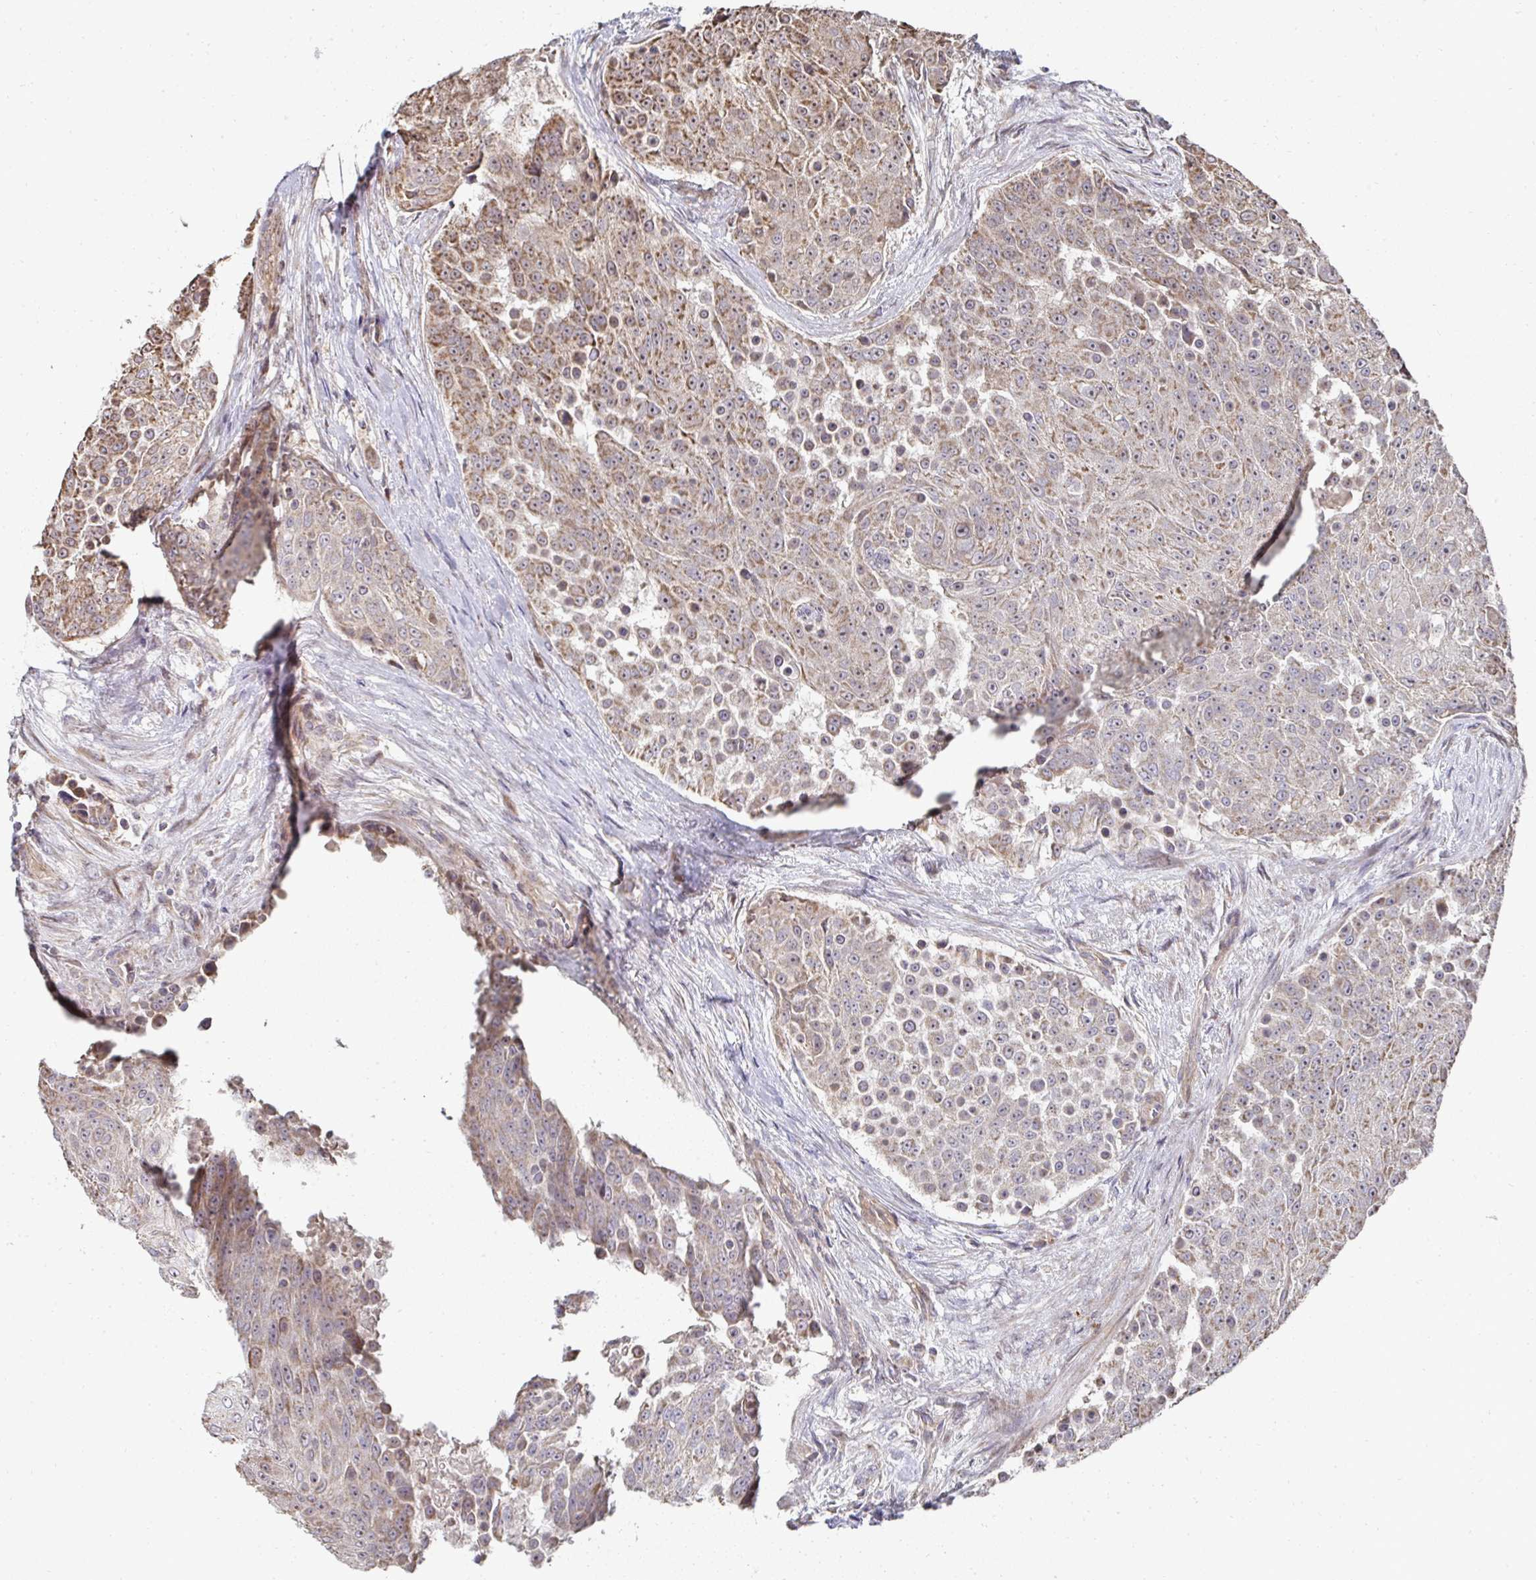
{"staining": {"intensity": "moderate", "quantity": "25%-75%", "location": "cytoplasmic/membranous"}, "tissue": "urothelial cancer", "cell_type": "Tumor cells", "image_type": "cancer", "snomed": [{"axis": "morphology", "description": "Urothelial carcinoma, High grade"}, {"axis": "topography", "description": "Urinary bladder"}], "caption": "Urothelial cancer stained with a protein marker reveals moderate staining in tumor cells.", "gene": "AGTPBP1", "patient": {"sex": "female", "age": 63}}